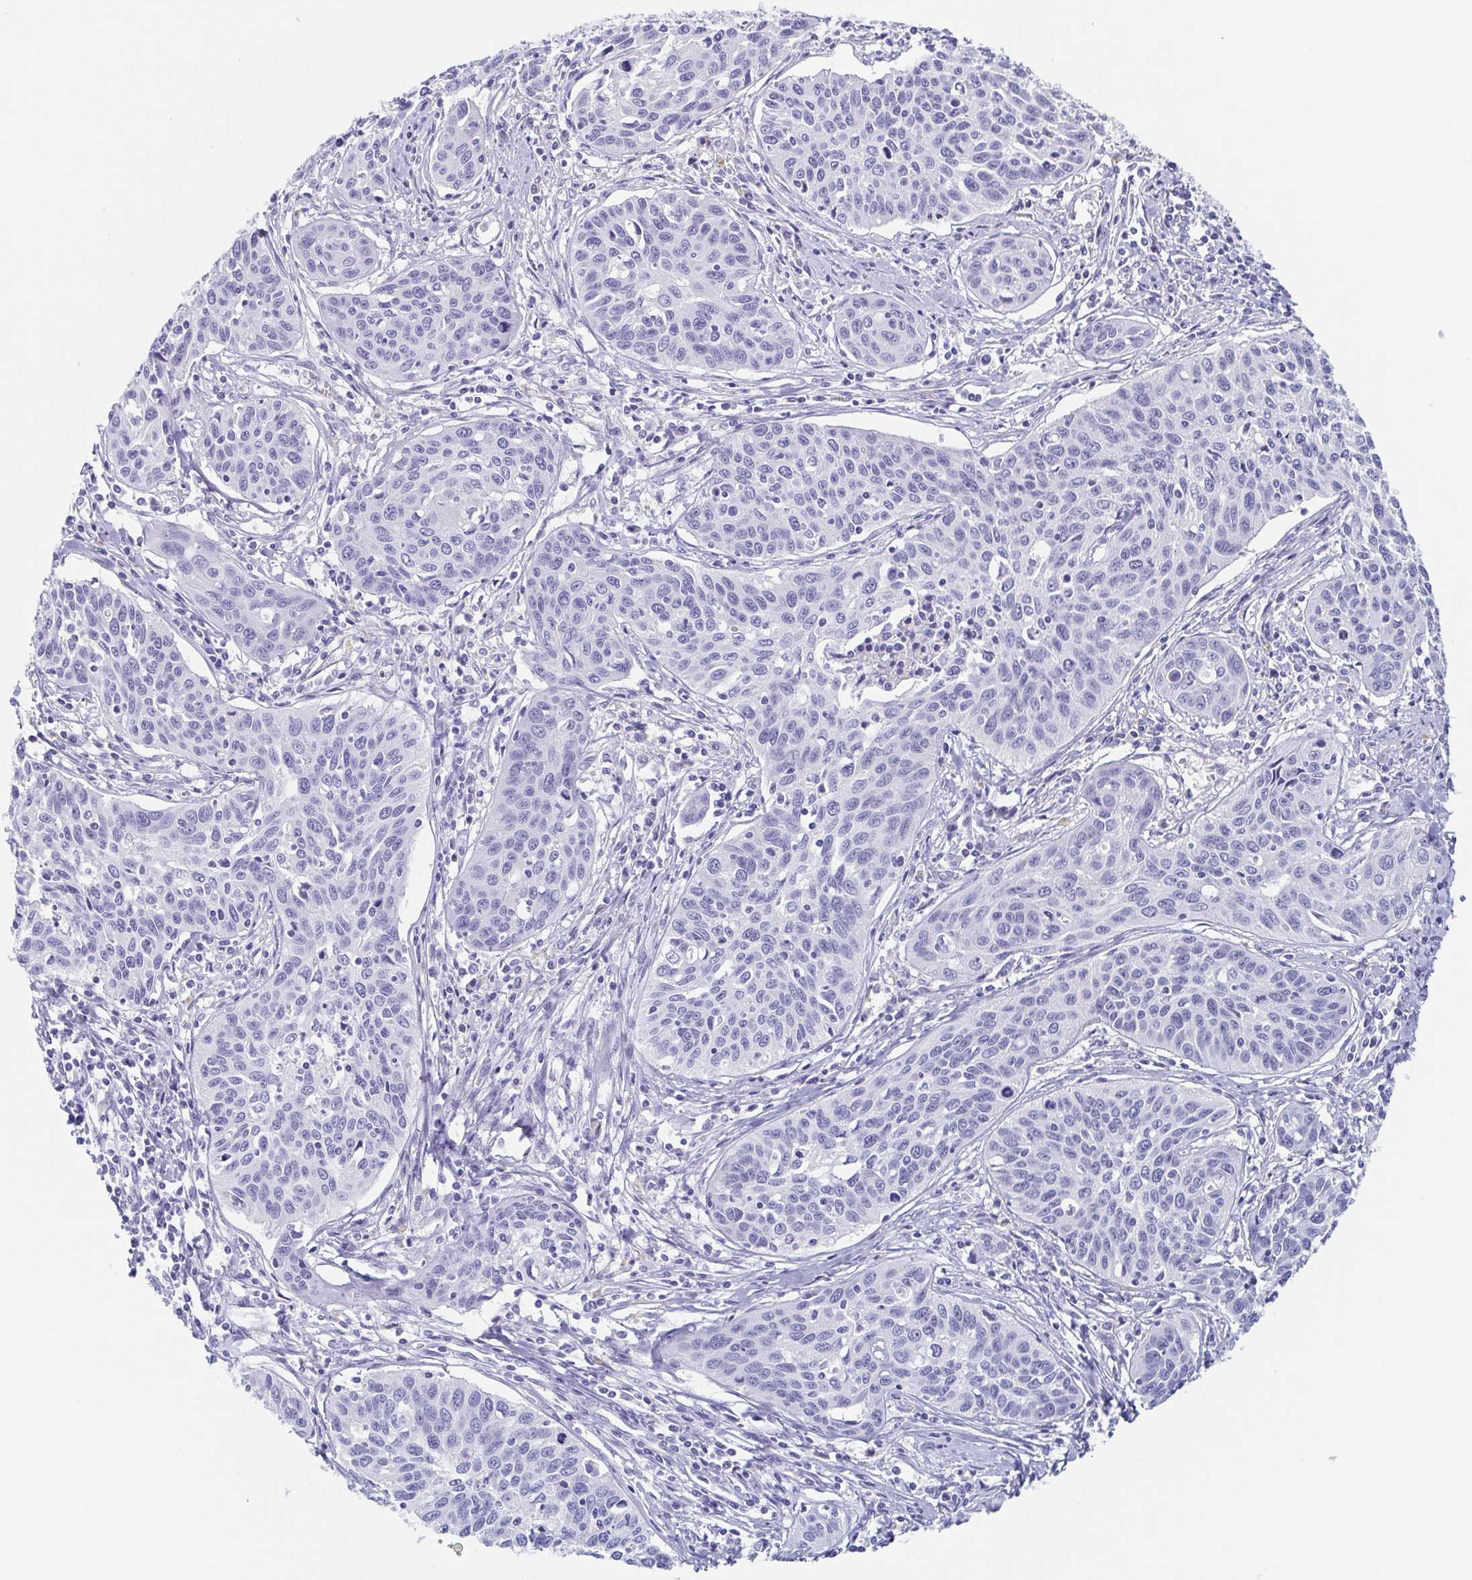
{"staining": {"intensity": "negative", "quantity": "none", "location": "none"}, "tissue": "cervical cancer", "cell_type": "Tumor cells", "image_type": "cancer", "snomed": [{"axis": "morphology", "description": "Squamous cell carcinoma, NOS"}, {"axis": "topography", "description": "Cervix"}], "caption": "Cervical cancer (squamous cell carcinoma) was stained to show a protein in brown. There is no significant staining in tumor cells.", "gene": "TAGLN3", "patient": {"sex": "female", "age": 31}}